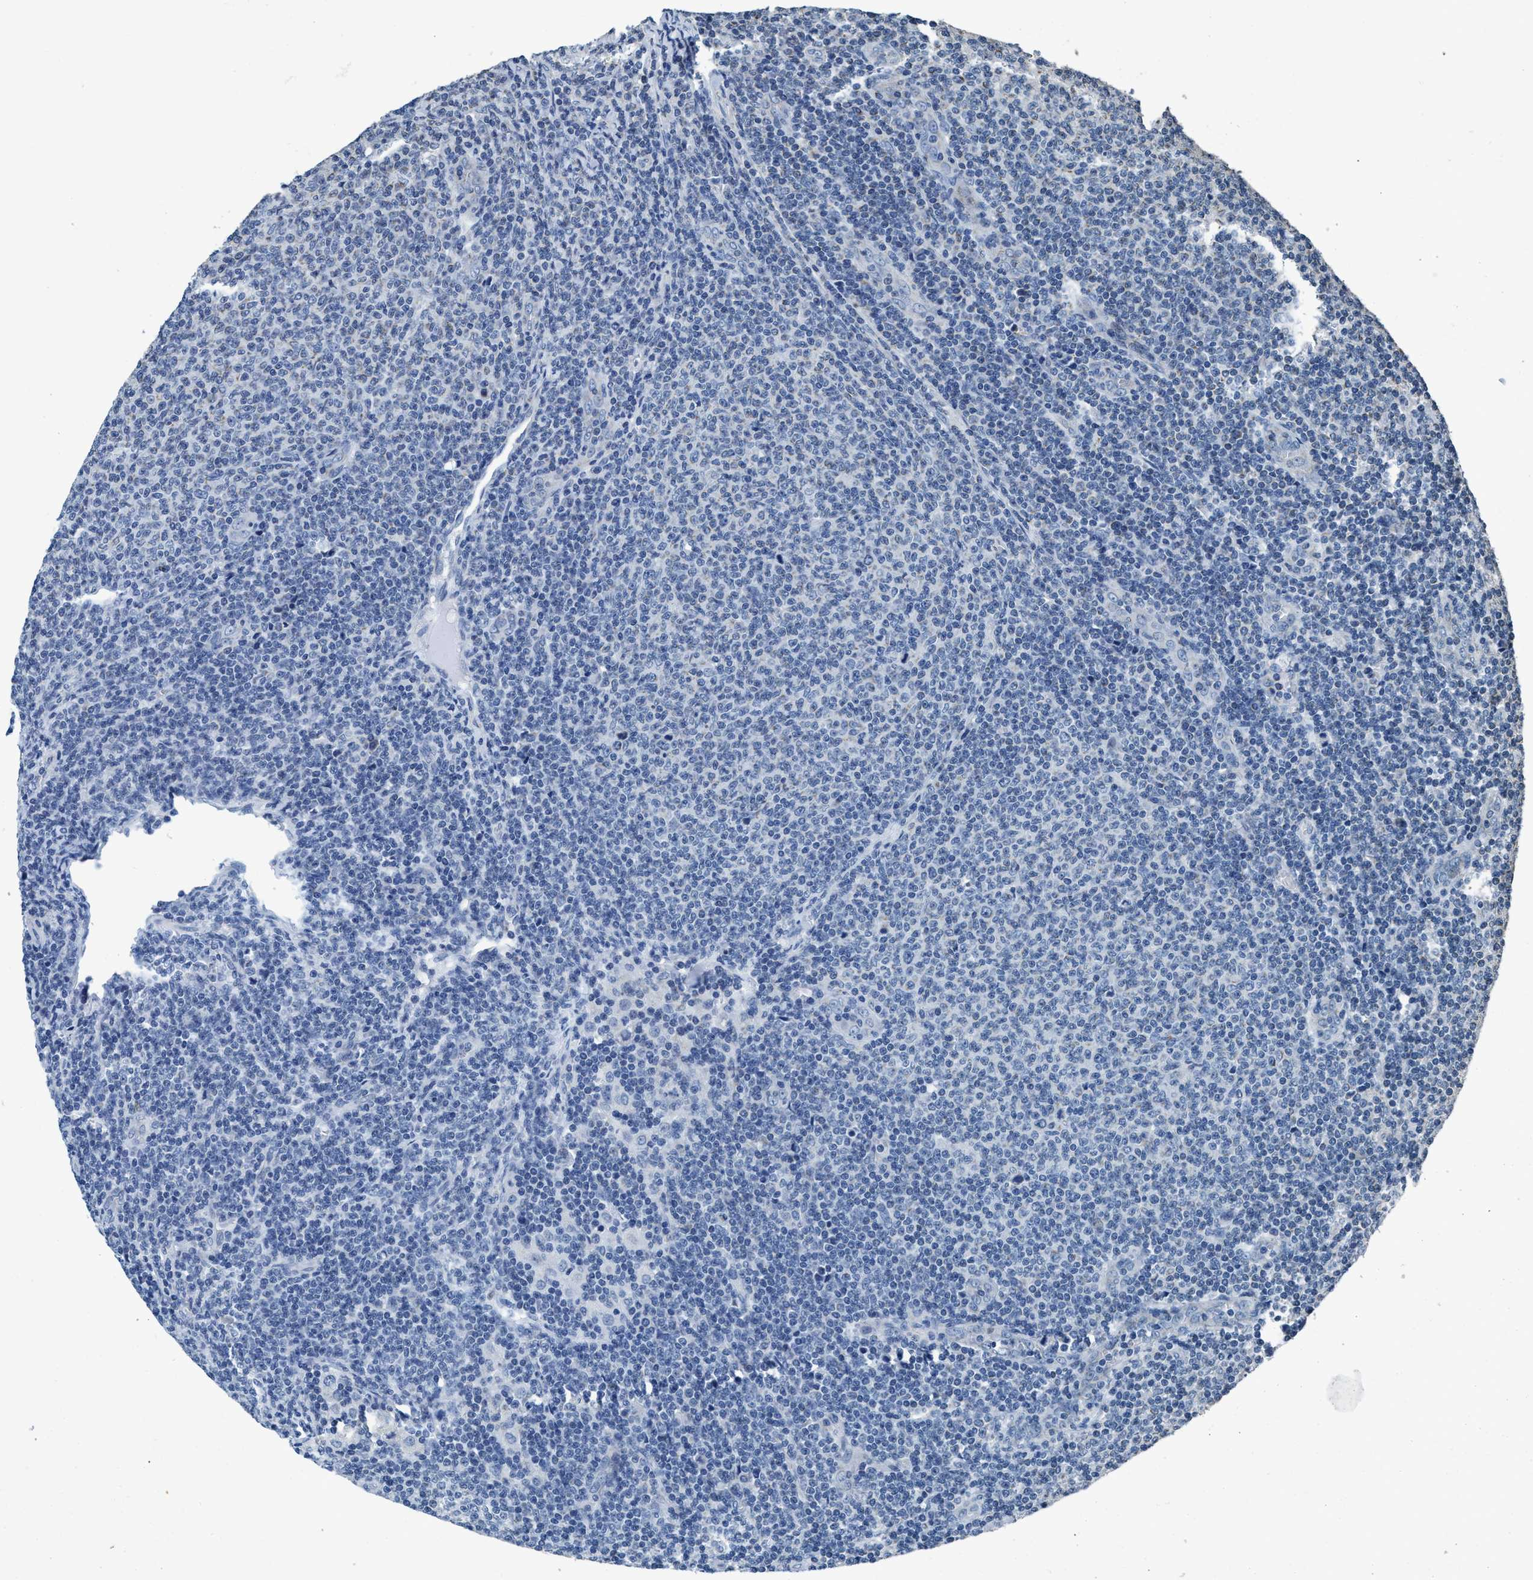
{"staining": {"intensity": "negative", "quantity": "none", "location": "none"}, "tissue": "lymphoma", "cell_type": "Tumor cells", "image_type": "cancer", "snomed": [{"axis": "morphology", "description": "Malignant lymphoma, non-Hodgkin's type, Low grade"}, {"axis": "topography", "description": "Lymph node"}], "caption": "Immunohistochemical staining of human malignant lymphoma, non-Hodgkin's type (low-grade) shows no significant expression in tumor cells.", "gene": "ANKFN1", "patient": {"sex": "male", "age": 66}}